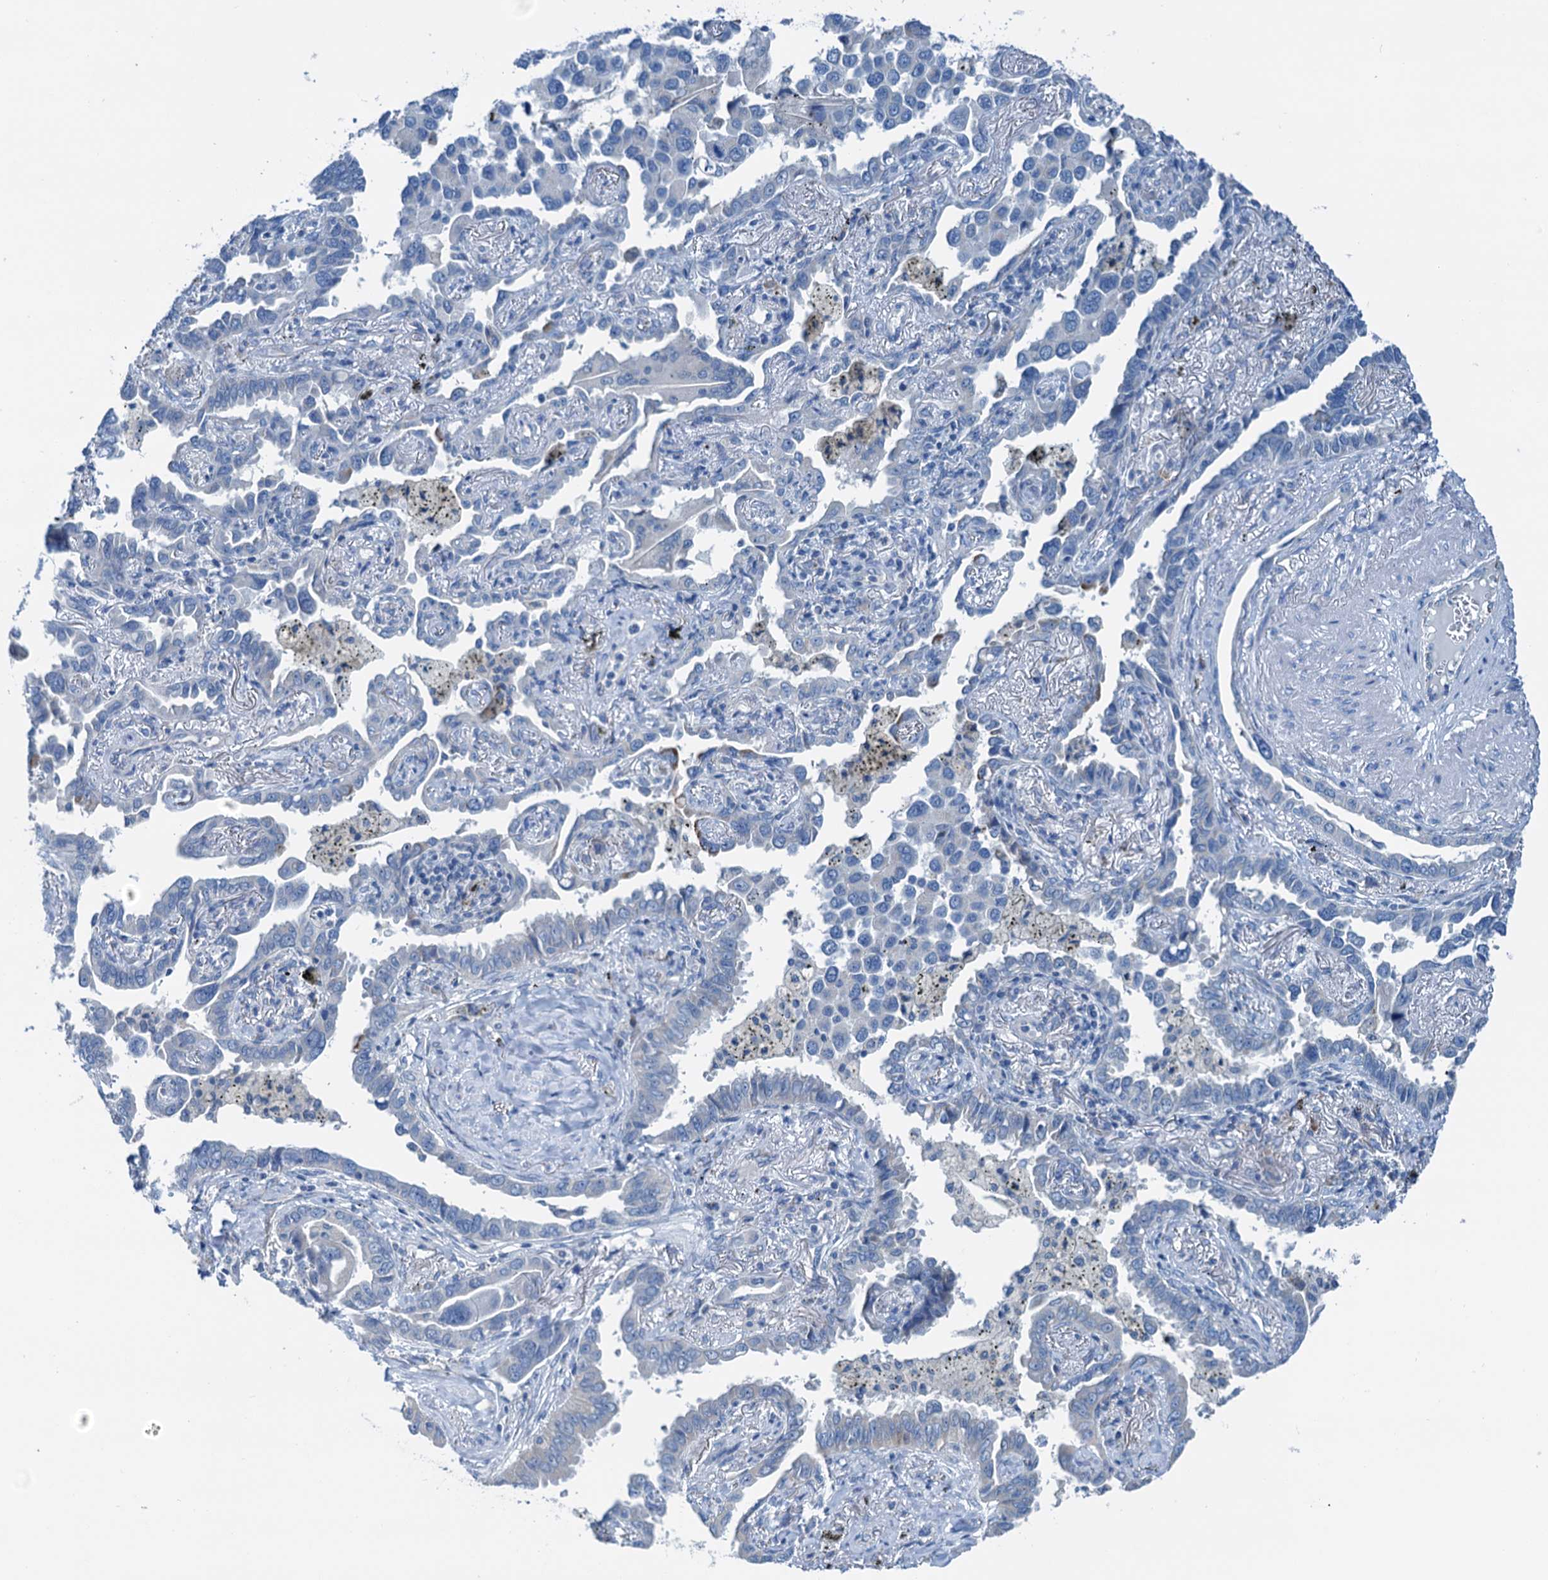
{"staining": {"intensity": "negative", "quantity": "none", "location": "none"}, "tissue": "lung cancer", "cell_type": "Tumor cells", "image_type": "cancer", "snomed": [{"axis": "morphology", "description": "Adenocarcinoma, NOS"}, {"axis": "topography", "description": "Lung"}], "caption": "Immunohistochemistry (IHC) histopathology image of human lung cancer (adenocarcinoma) stained for a protein (brown), which exhibits no positivity in tumor cells.", "gene": "ELAC1", "patient": {"sex": "male", "age": 67}}